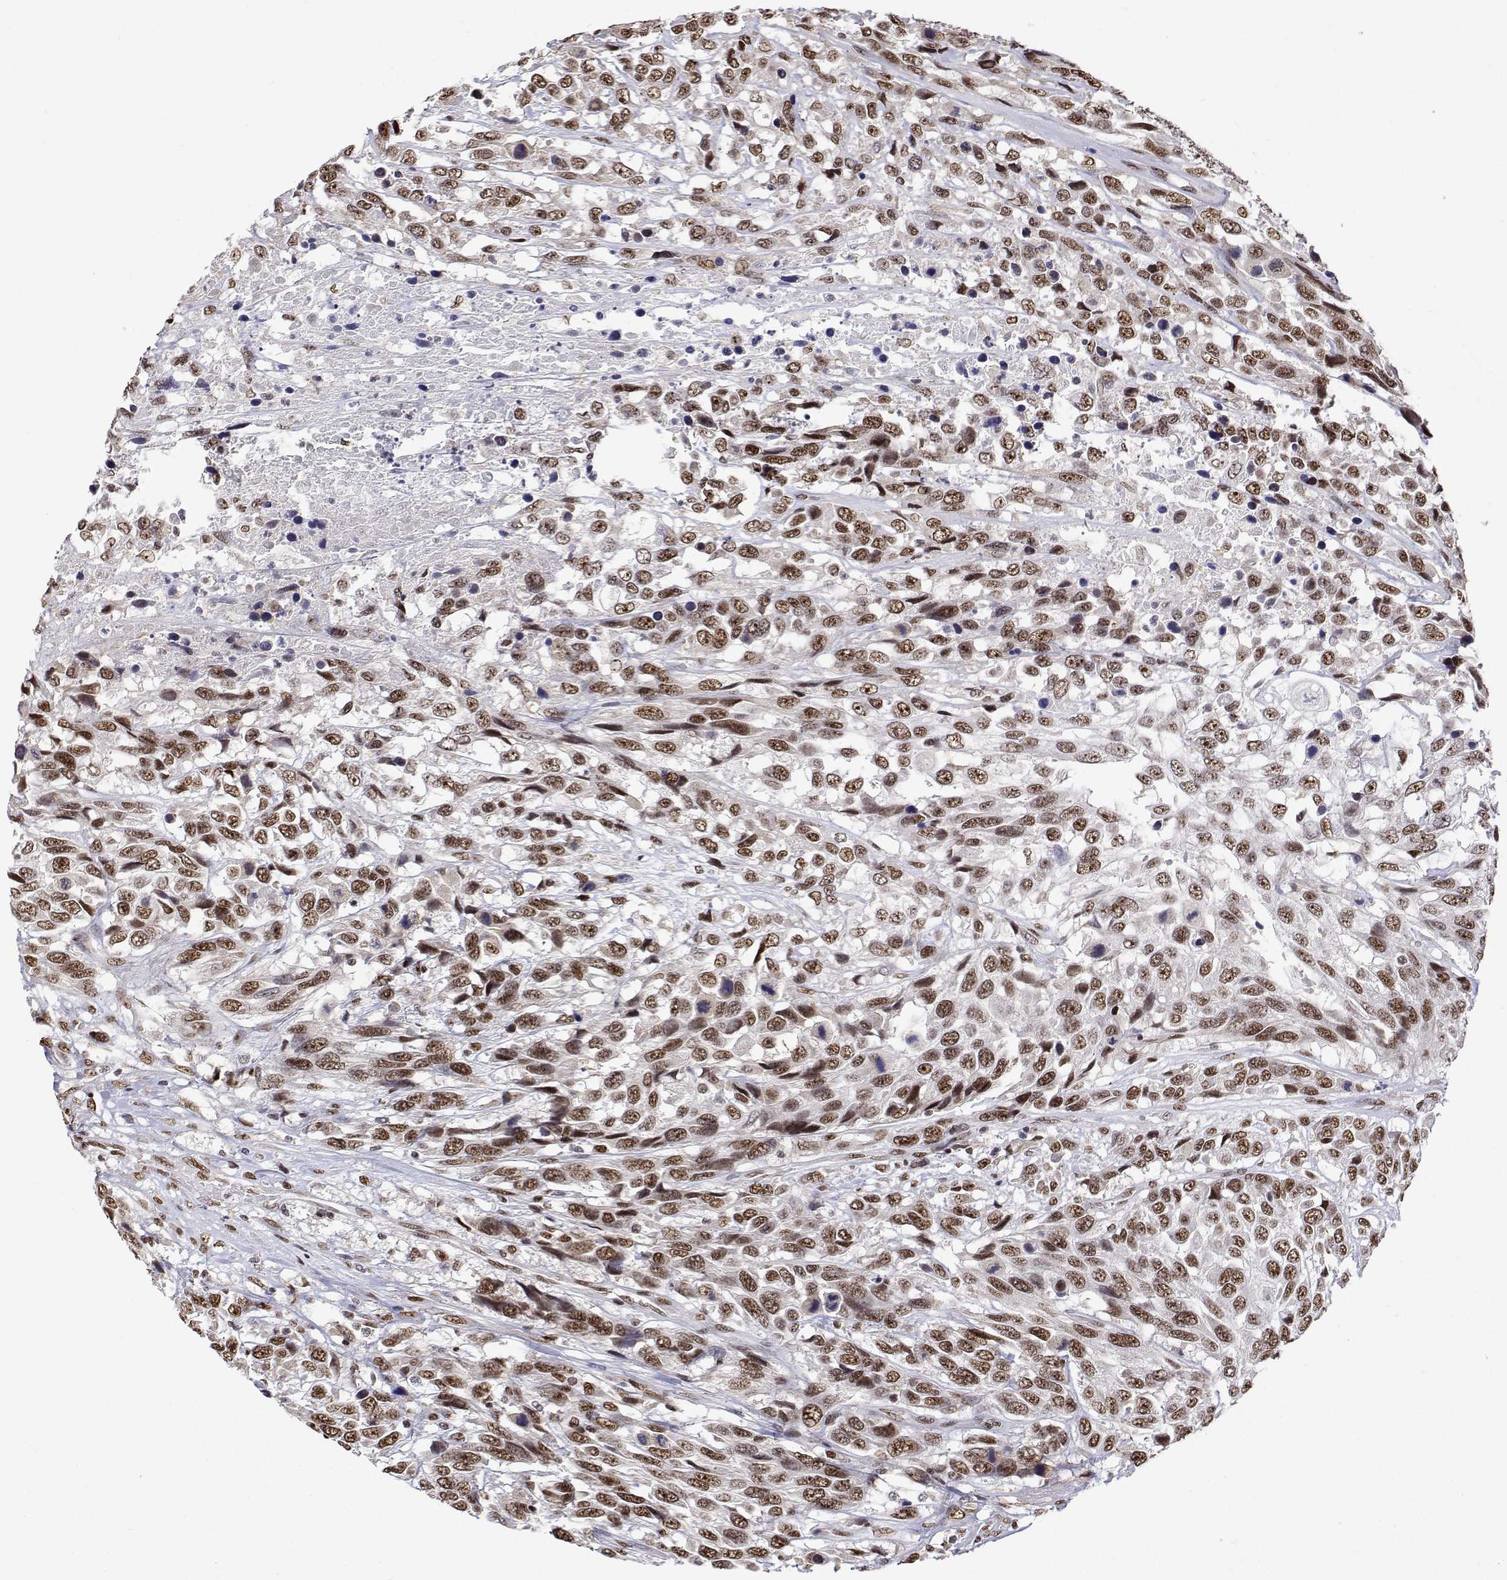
{"staining": {"intensity": "moderate", "quantity": ">75%", "location": "nuclear"}, "tissue": "urothelial cancer", "cell_type": "Tumor cells", "image_type": "cancer", "snomed": [{"axis": "morphology", "description": "Urothelial carcinoma, High grade"}, {"axis": "topography", "description": "Urinary bladder"}], "caption": "An image showing moderate nuclear expression in approximately >75% of tumor cells in urothelial cancer, as visualized by brown immunohistochemical staining.", "gene": "ADAR", "patient": {"sex": "female", "age": 70}}